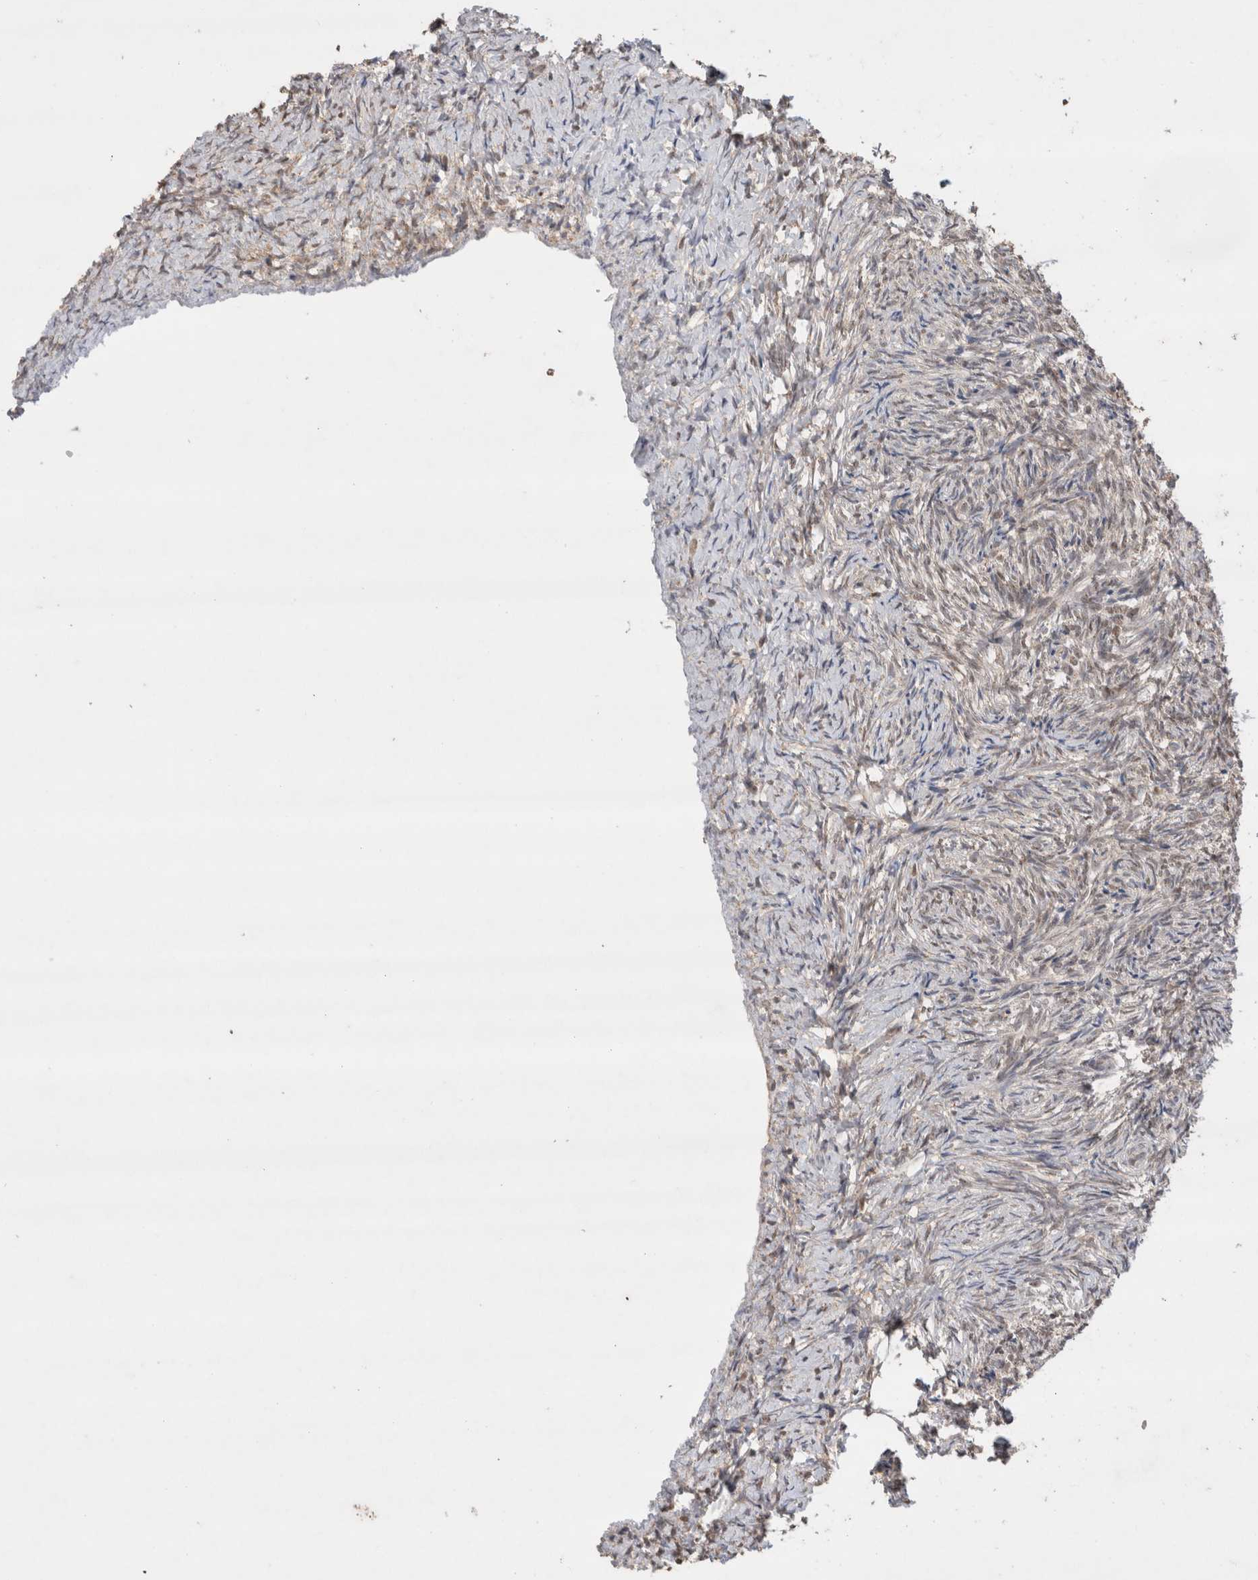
{"staining": {"intensity": "strong", "quantity": ">75%", "location": "cytoplasmic/membranous,nuclear"}, "tissue": "ovary", "cell_type": "Follicle cells", "image_type": "normal", "snomed": [{"axis": "morphology", "description": "Normal tissue, NOS"}, {"axis": "topography", "description": "Ovary"}], "caption": "Immunohistochemical staining of unremarkable human ovary shows high levels of strong cytoplasmic/membranous,nuclear staining in about >75% of follicle cells.", "gene": "SLC29A1", "patient": {"sex": "female", "age": 41}}